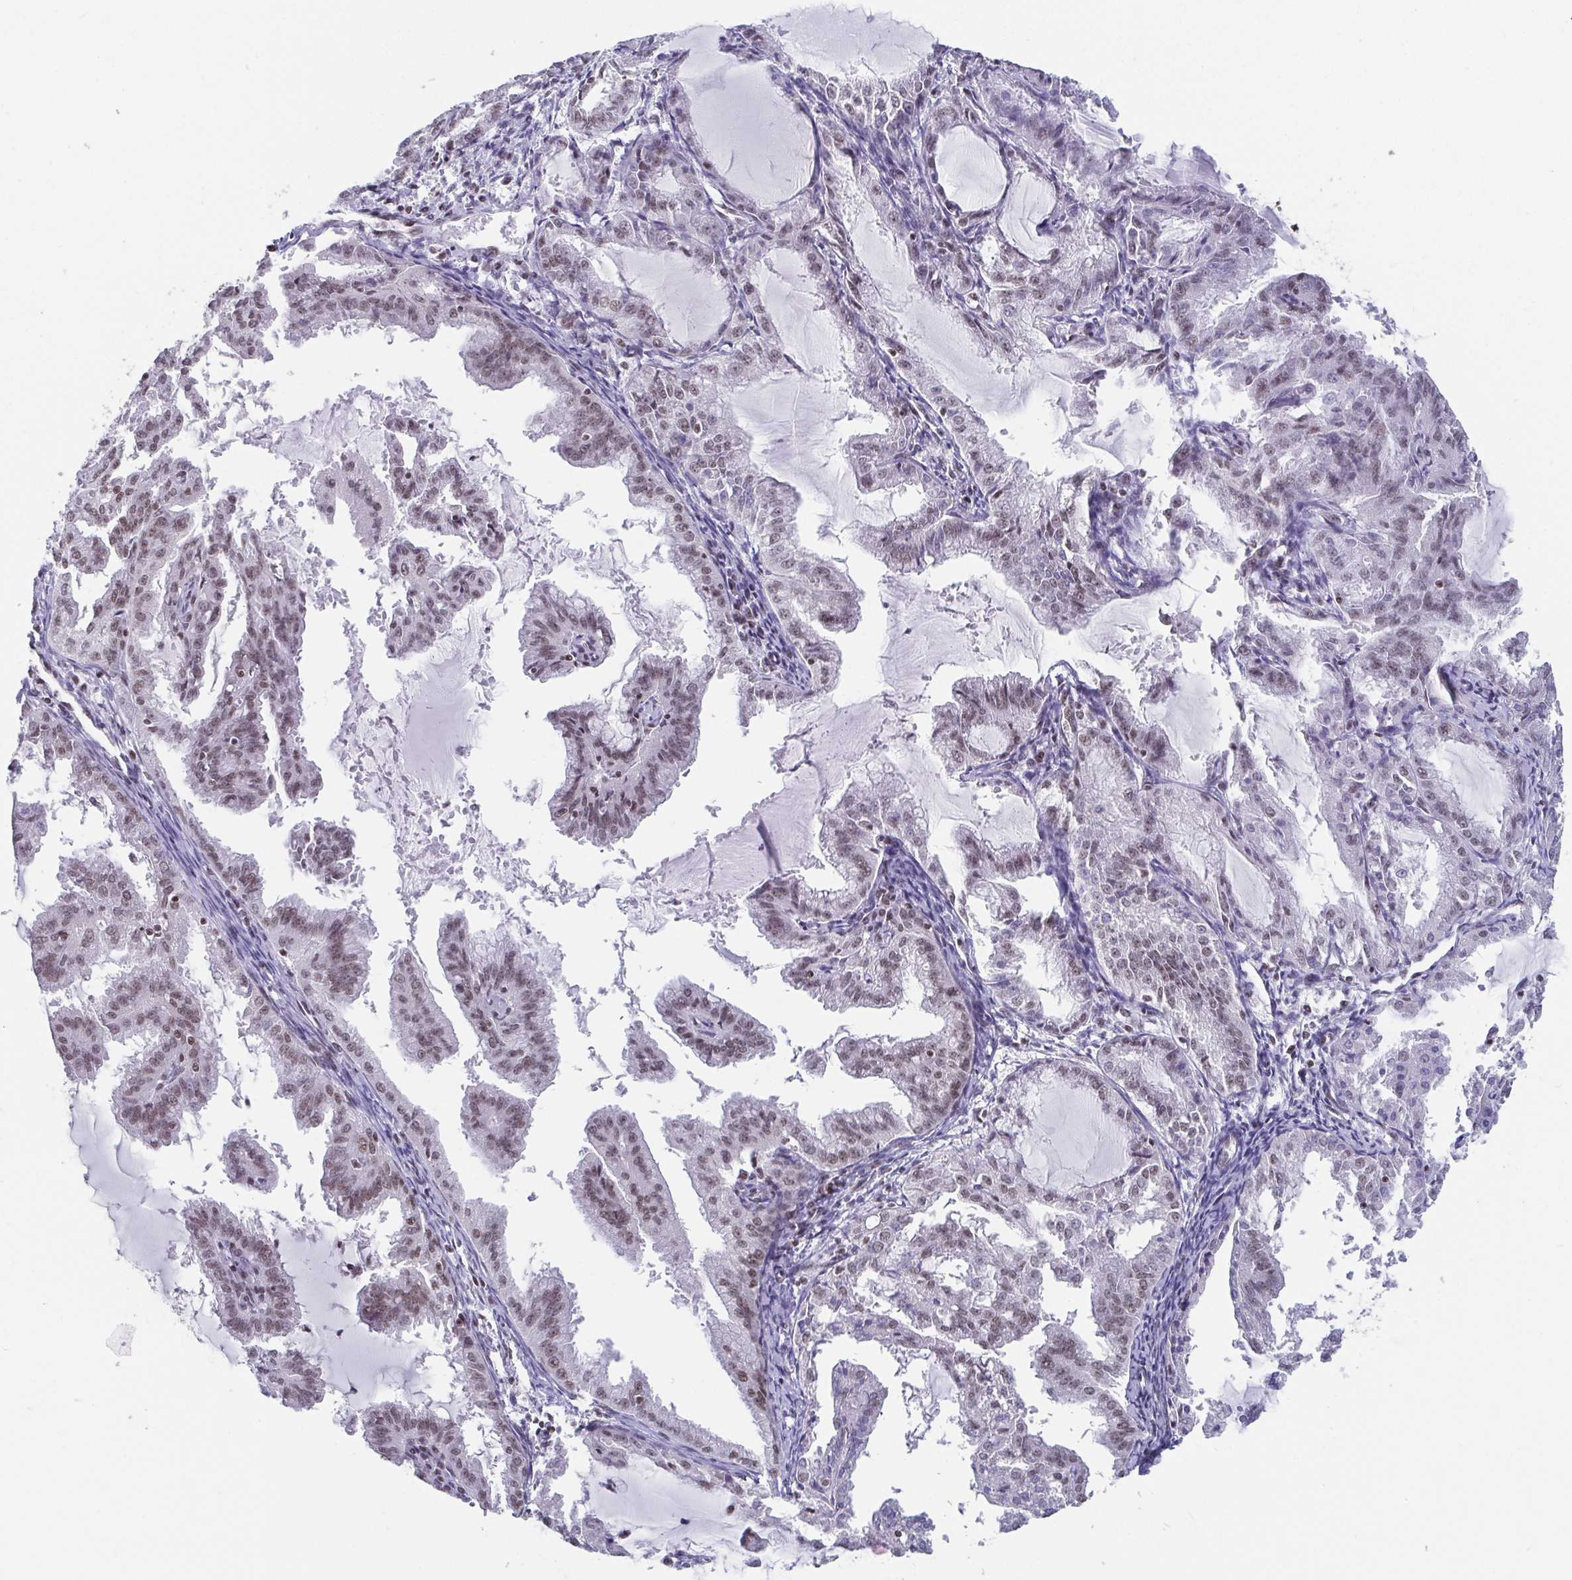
{"staining": {"intensity": "weak", "quantity": ">75%", "location": "nuclear"}, "tissue": "endometrial cancer", "cell_type": "Tumor cells", "image_type": "cancer", "snomed": [{"axis": "morphology", "description": "Adenocarcinoma, NOS"}, {"axis": "topography", "description": "Endometrium"}], "caption": "Immunohistochemical staining of human endometrial cancer displays low levels of weak nuclear expression in about >75% of tumor cells.", "gene": "CTCF", "patient": {"sex": "female", "age": 70}}